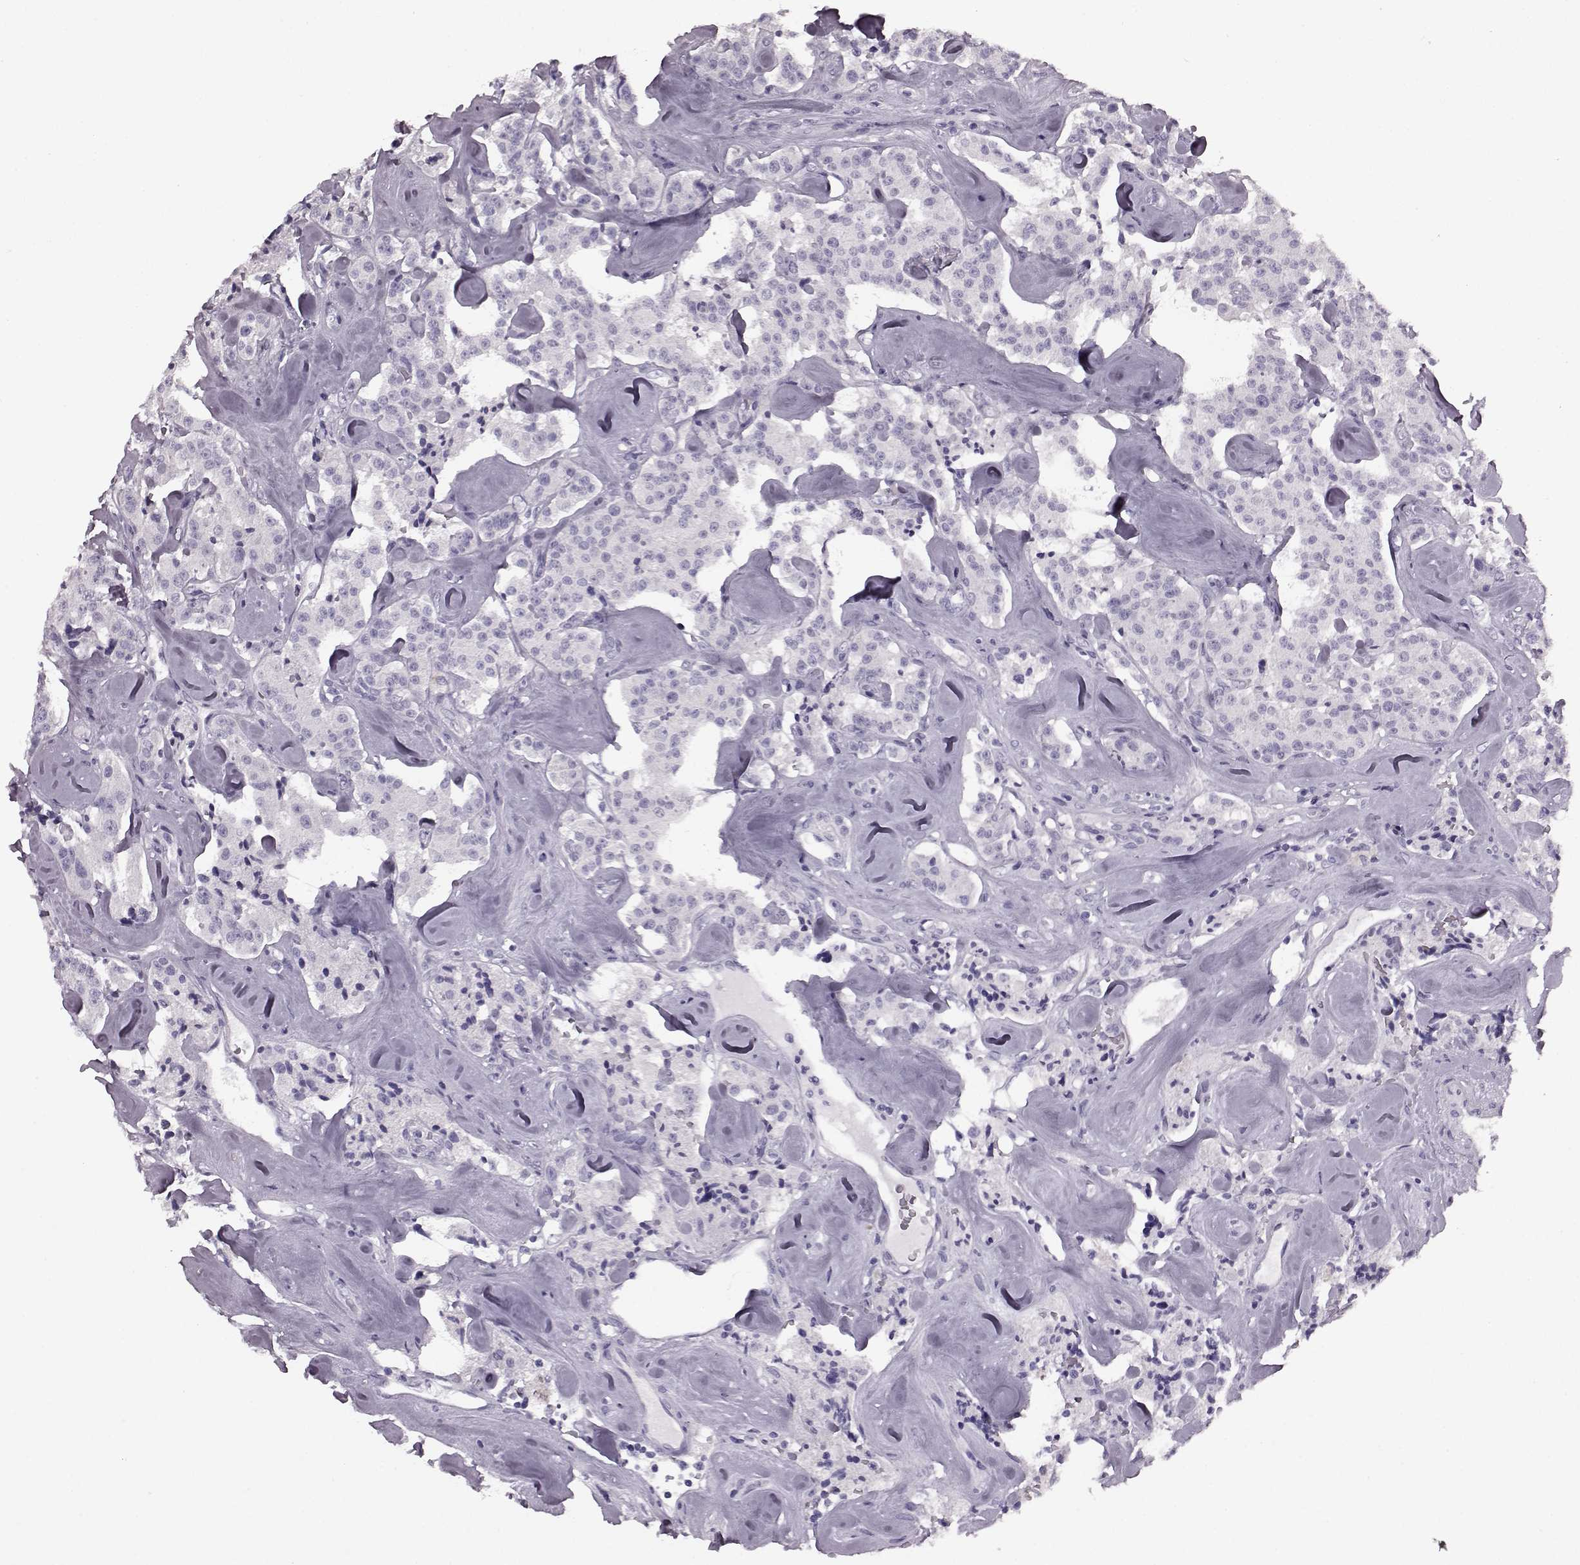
{"staining": {"intensity": "negative", "quantity": "none", "location": "none"}, "tissue": "carcinoid", "cell_type": "Tumor cells", "image_type": "cancer", "snomed": [{"axis": "morphology", "description": "Carcinoid, malignant, NOS"}, {"axis": "topography", "description": "Pancreas"}], "caption": "Tumor cells are negative for brown protein staining in malignant carcinoid.", "gene": "AIPL1", "patient": {"sex": "male", "age": 41}}